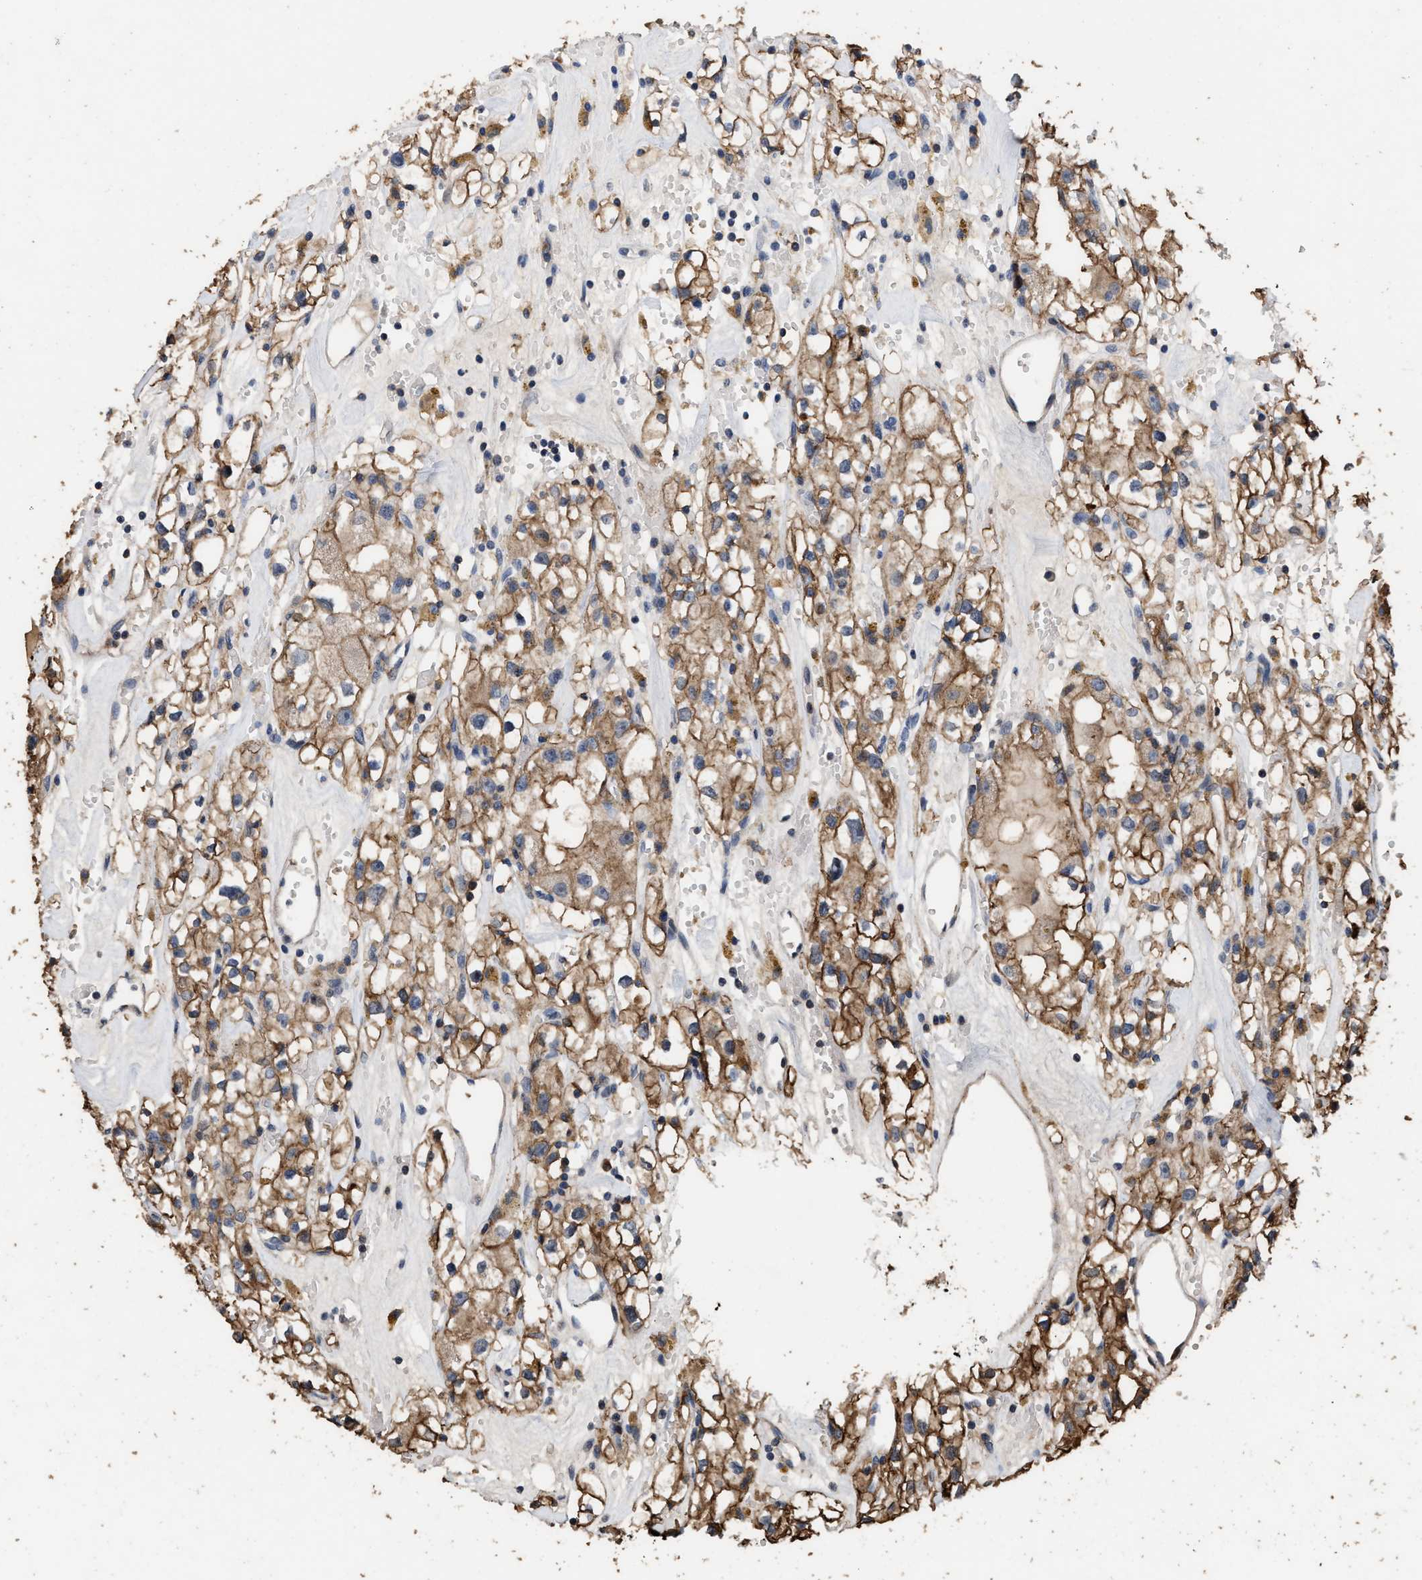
{"staining": {"intensity": "moderate", "quantity": ">75%", "location": "cytoplasmic/membranous"}, "tissue": "renal cancer", "cell_type": "Tumor cells", "image_type": "cancer", "snomed": [{"axis": "morphology", "description": "Adenocarcinoma, NOS"}, {"axis": "topography", "description": "Kidney"}], "caption": "High-magnification brightfield microscopy of renal adenocarcinoma stained with DAB (3,3'-diaminobenzidine) (brown) and counterstained with hematoxylin (blue). tumor cells exhibit moderate cytoplasmic/membranous staining is seen in about>75% of cells. (IHC, brightfield microscopy, high magnification).", "gene": "TDRKH", "patient": {"sex": "male", "age": 56}}